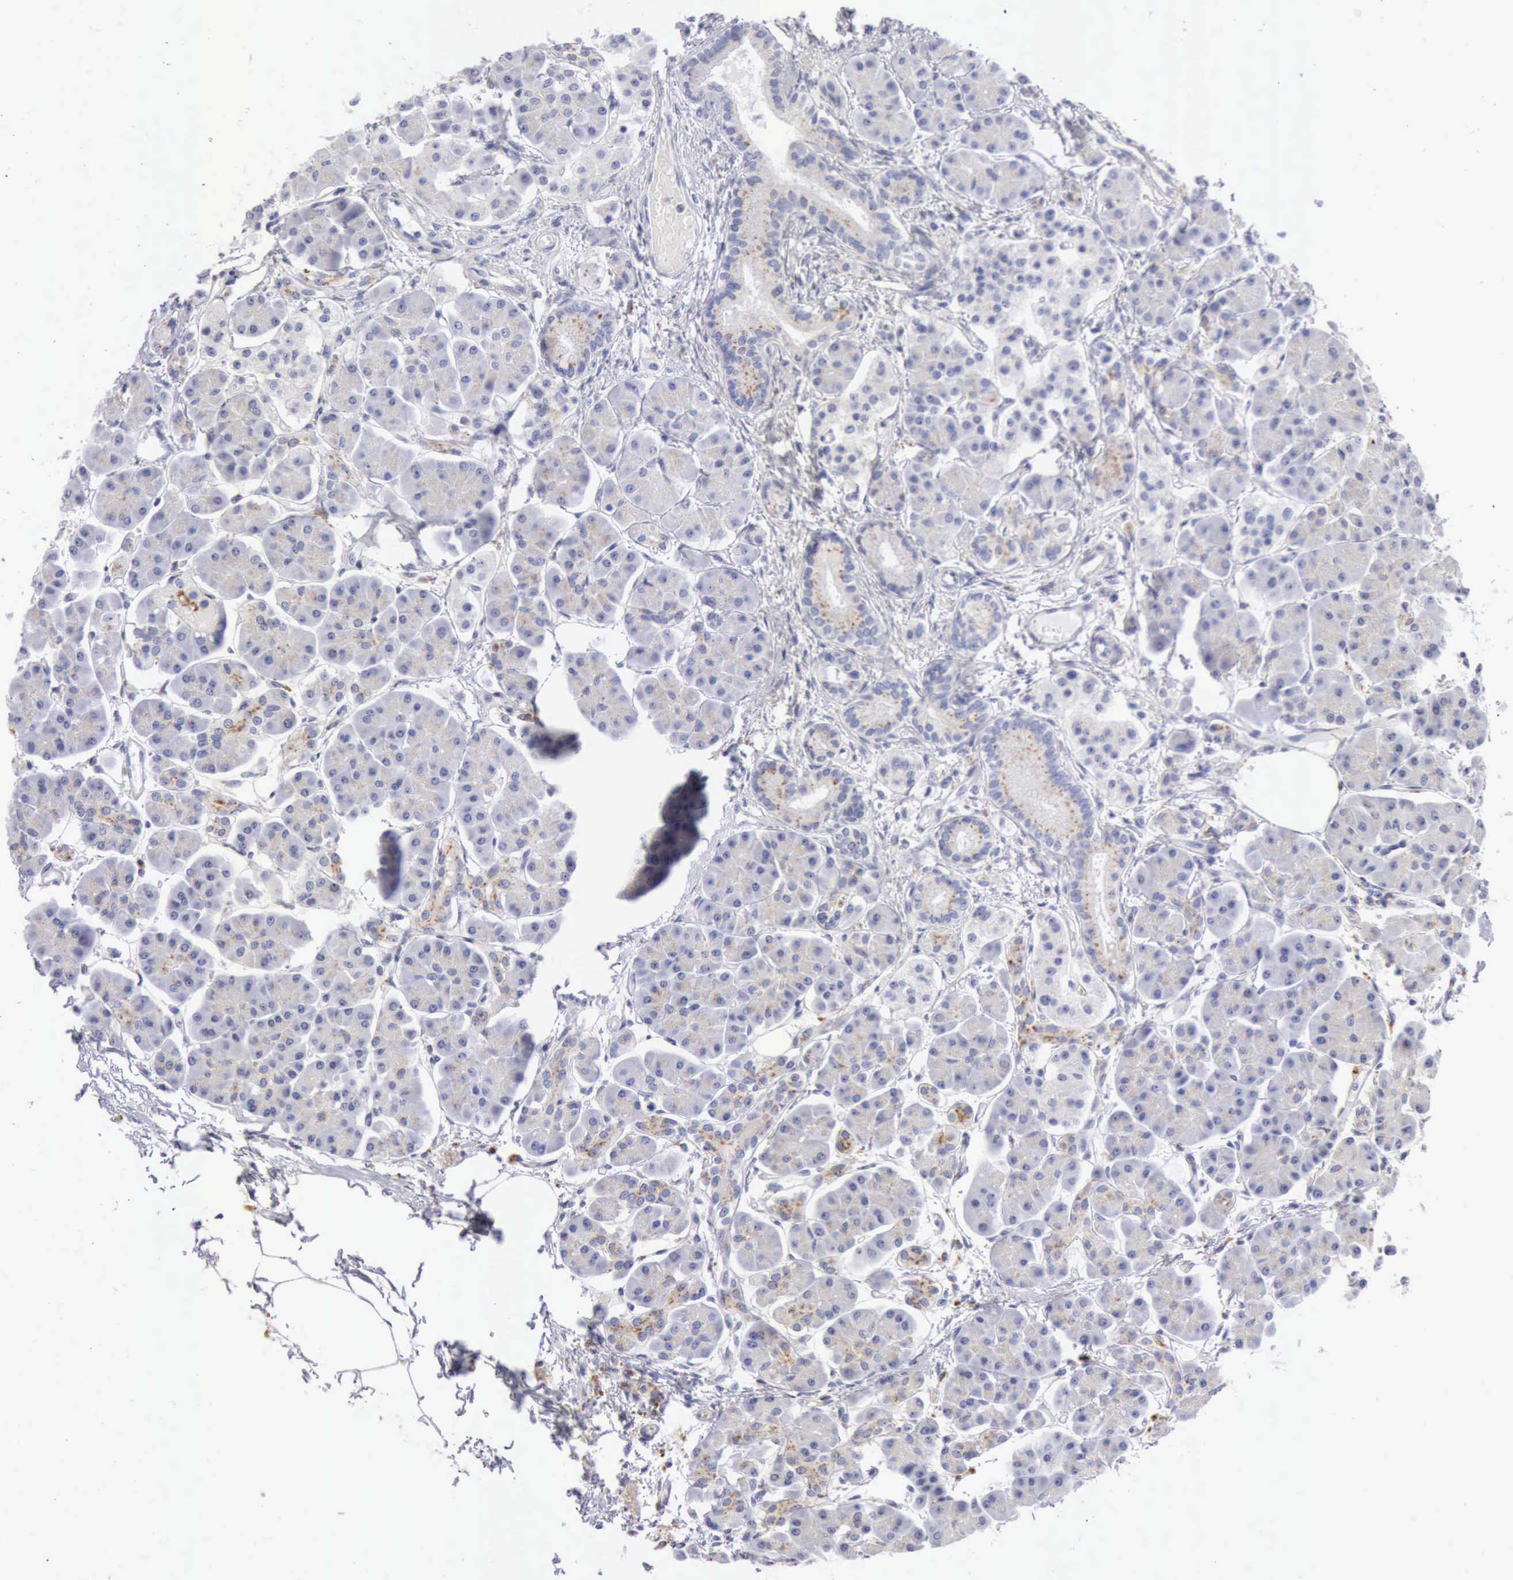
{"staining": {"intensity": "weak", "quantity": "25%-75%", "location": "cytoplasmic/membranous"}, "tissue": "pancreas", "cell_type": "Exocrine glandular cells", "image_type": "normal", "snomed": [{"axis": "morphology", "description": "Normal tissue, NOS"}, {"axis": "topography", "description": "Pancreas"}, {"axis": "topography", "description": "Duodenum"}], "caption": "Protein expression analysis of benign pancreas shows weak cytoplasmic/membranous expression in approximately 25%-75% of exocrine glandular cells. The protein of interest is stained brown, and the nuclei are stained in blue (DAB (3,3'-diaminobenzidine) IHC with brightfield microscopy, high magnification).", "gene": "CTSS", "patient": {"sex": "male", "age": 79}}